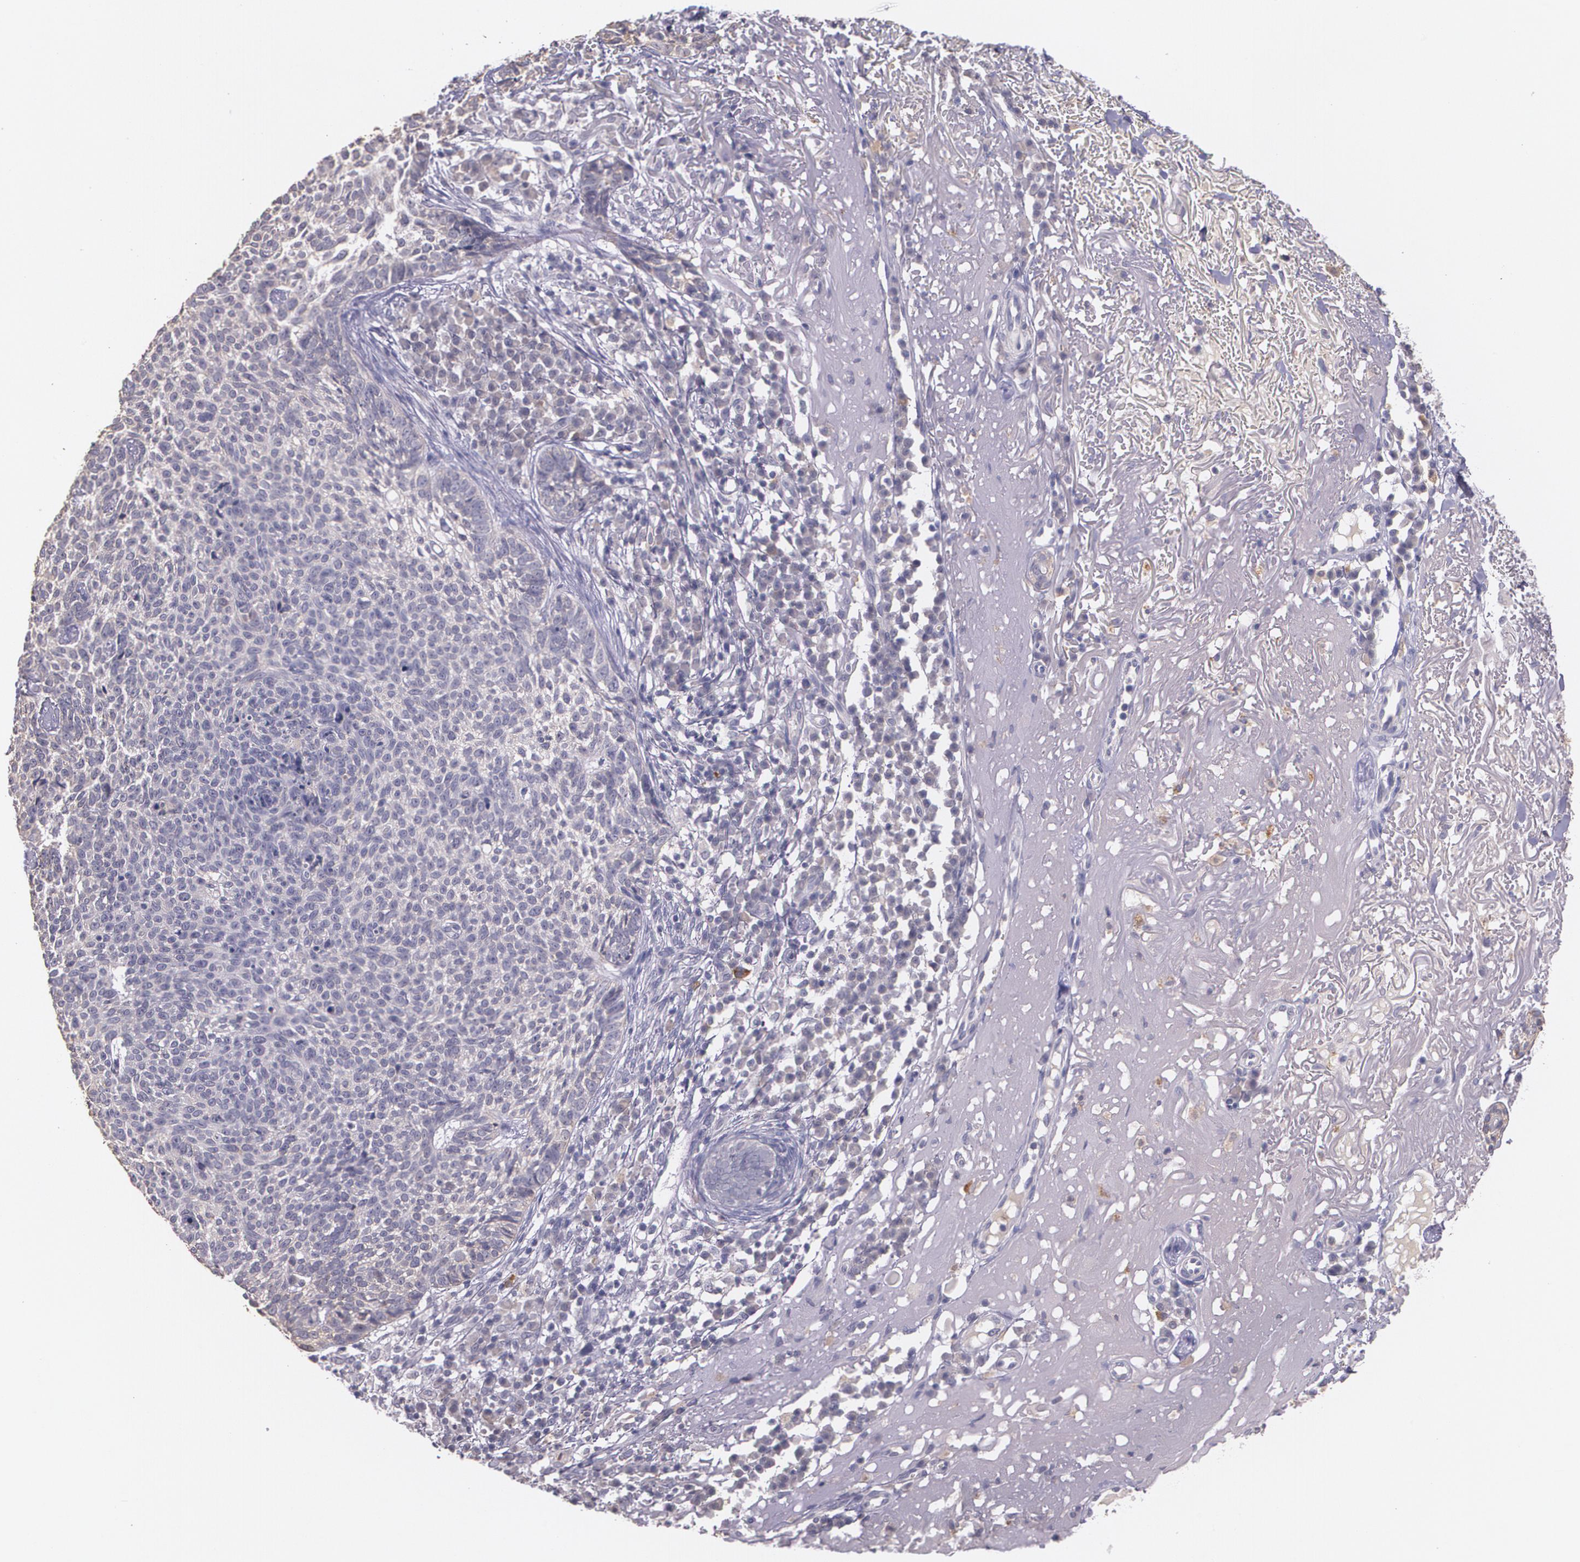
{"staining": {"intensity": "negative", "quantity": "none", "location": "none"}, "tissue": "skin cancer", "cell_type": "Tumor cells", "image_type": "cancer", "snomed": [{"axis": "morphology", "description": "Basal cell carcinoma"}, {"axis": "topography", "description": "Skin"}], "caption": "Immunohistochemistry photomicrograph of human skin cancer (basal cell carcinoma) stained for a protein (brown), which shows no positivity in tumor cells. (DAB (3,3'-diaminobenzidine) immunohistochemistry with hematoxylin counter stain).", "gene": "TM4SF1", "patient": {"sex": "female", "age": 89}}